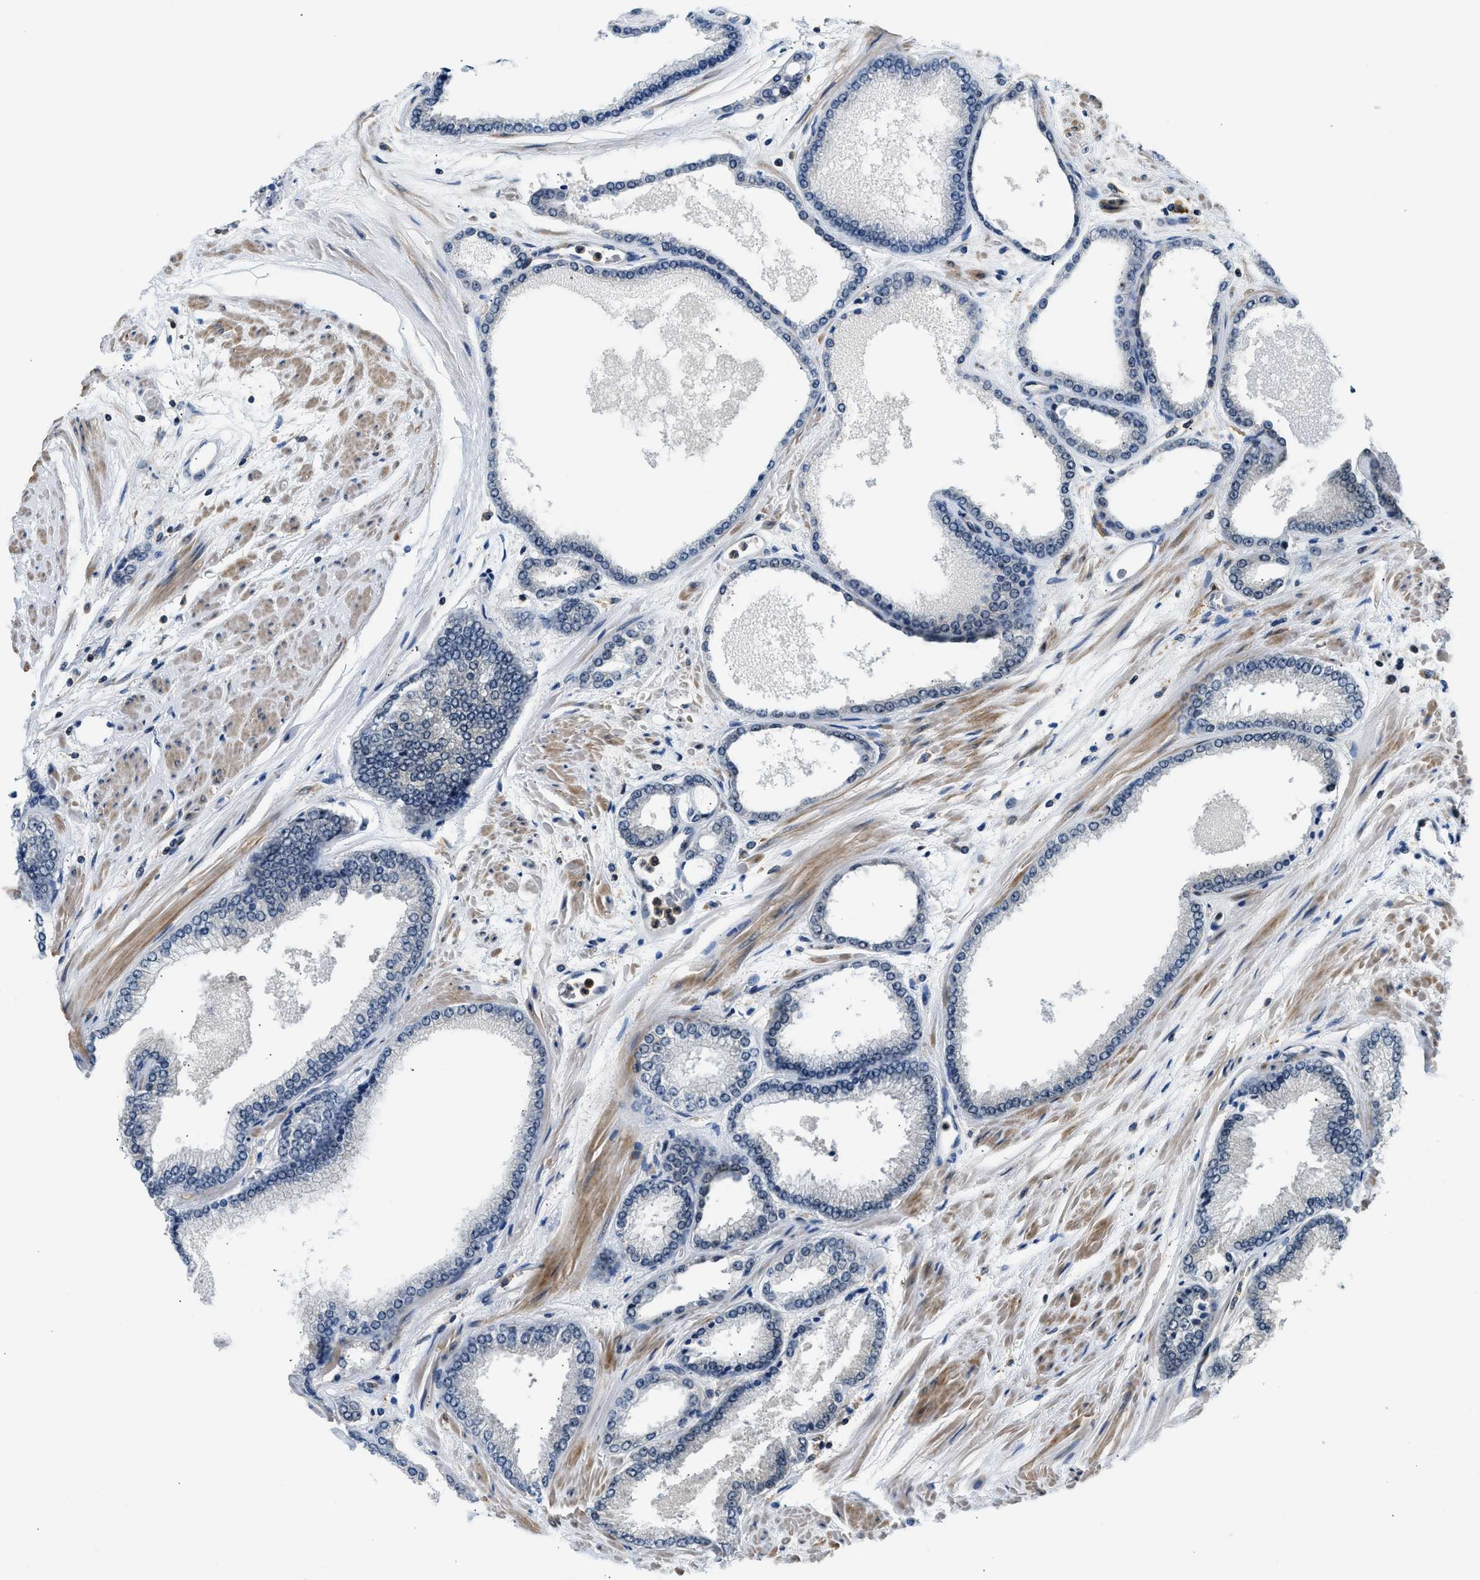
{"staining": {"intensity": "negative", "quantity": "none", "location": "none"}, "tissue": "prostate cancer", "cell_type": "Tumor cells", "image_type": "cancer", "snomed": [{"axis": "morphology", "description": "Adenocarcinoma, High grade"}, {"axis": "topography", "description": "Prostate"}], "caption": "Immunohistochemical staining of human prostate cancer exhibits no significant expression in tumor cells.", "gene": "MTMR1", "patient": {"sex": "male", "age": 61}}